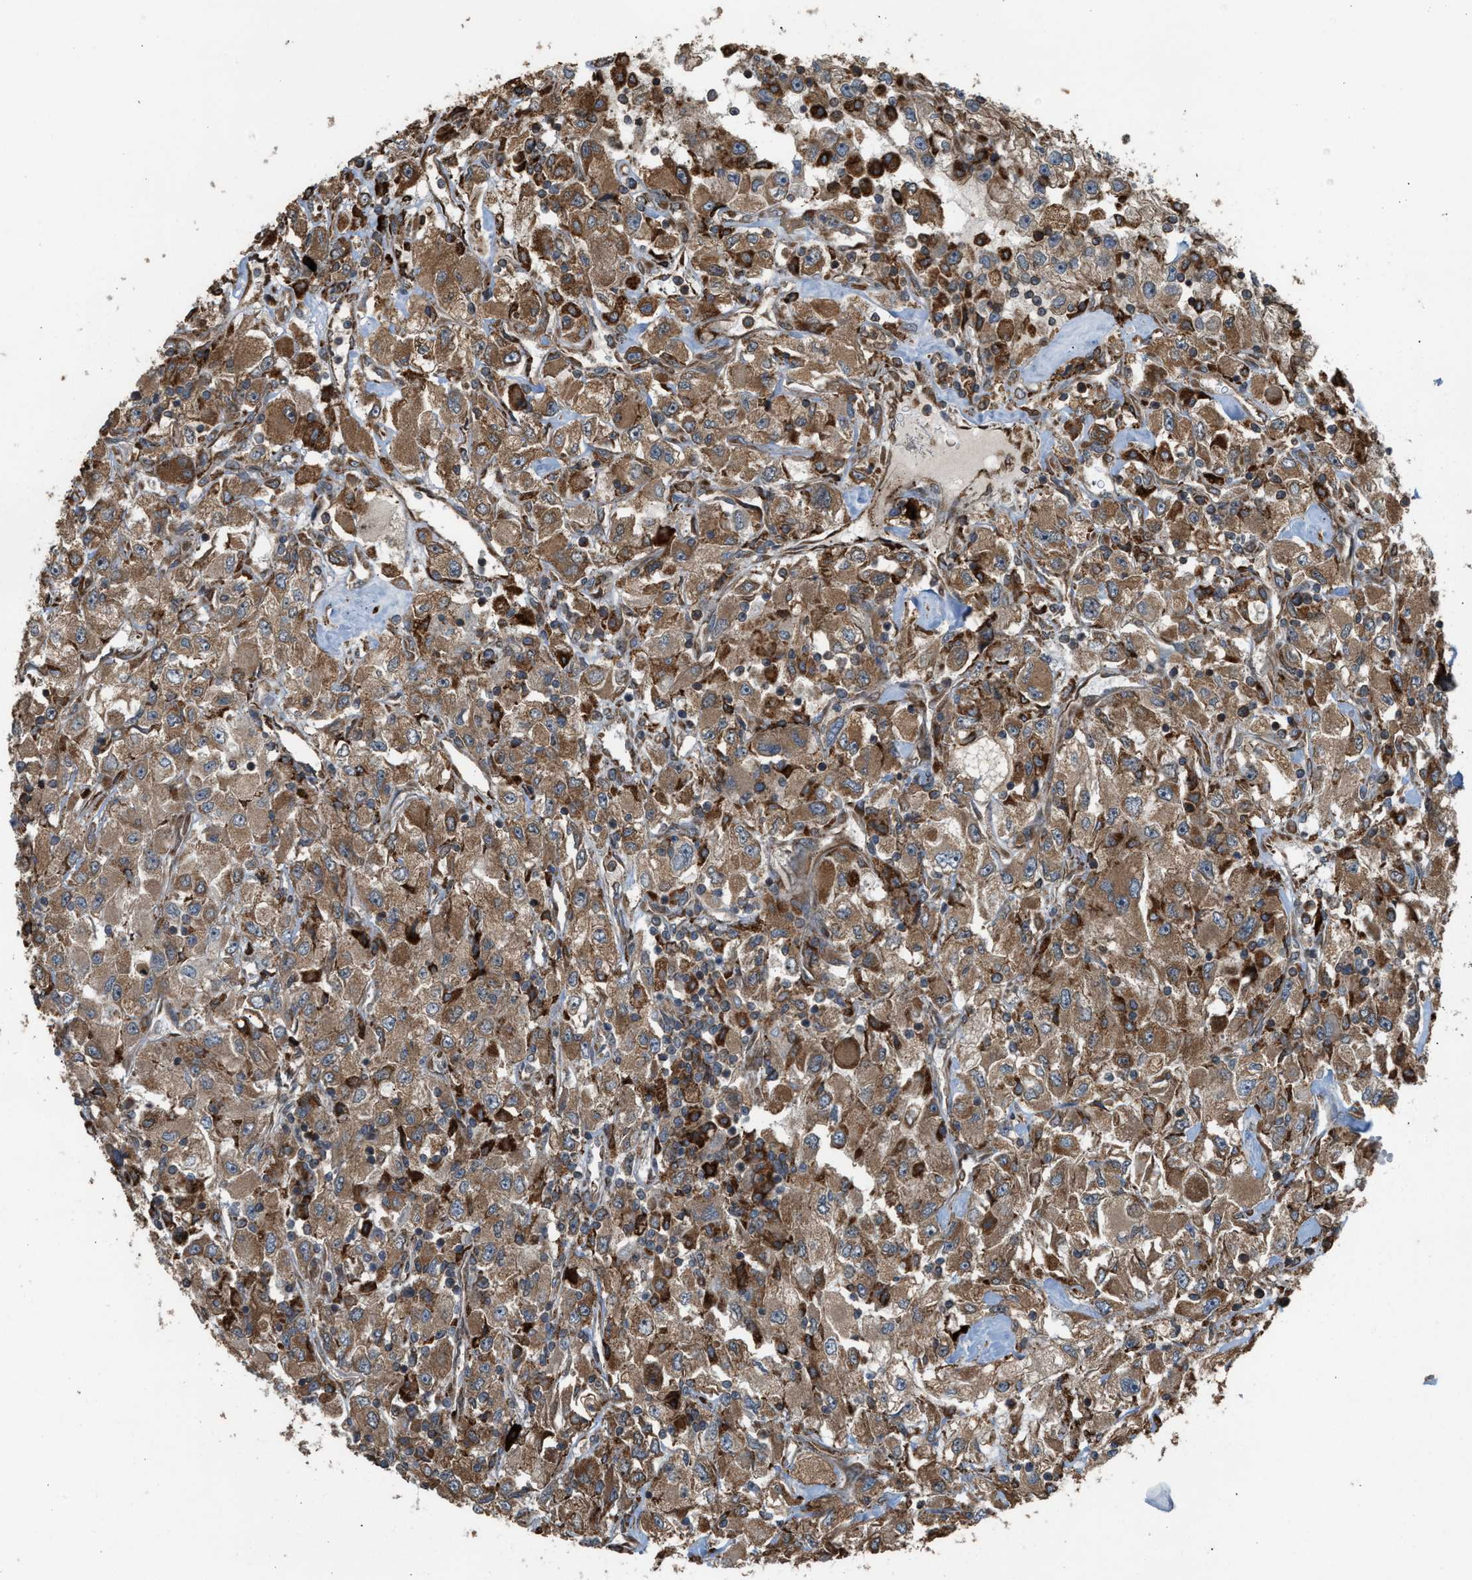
{"staining": {"intensity": "moderate", "quantity": ">75%", "location": "cytoplasmic/membranous"}, "tissue": "renal cancer", "cell_type": "Tumor cells", "image_type": "cancer", "snomed": [{"axis": "morphology", "description": "Adenocarcinoma, NOS"}, {"axis": "topography", "description": "Kidney"}], "caption": "DAB (3,3'-diaminobenzidine) immunohistochemical staining of human renal cancer (adenocarcinoma) shows moderate cytoplasmic/membranous protein expression in approximately >75% of tumor cells.", "gene": "BAIAP2L1", "patient": {"sex": "female", "age": 52}}